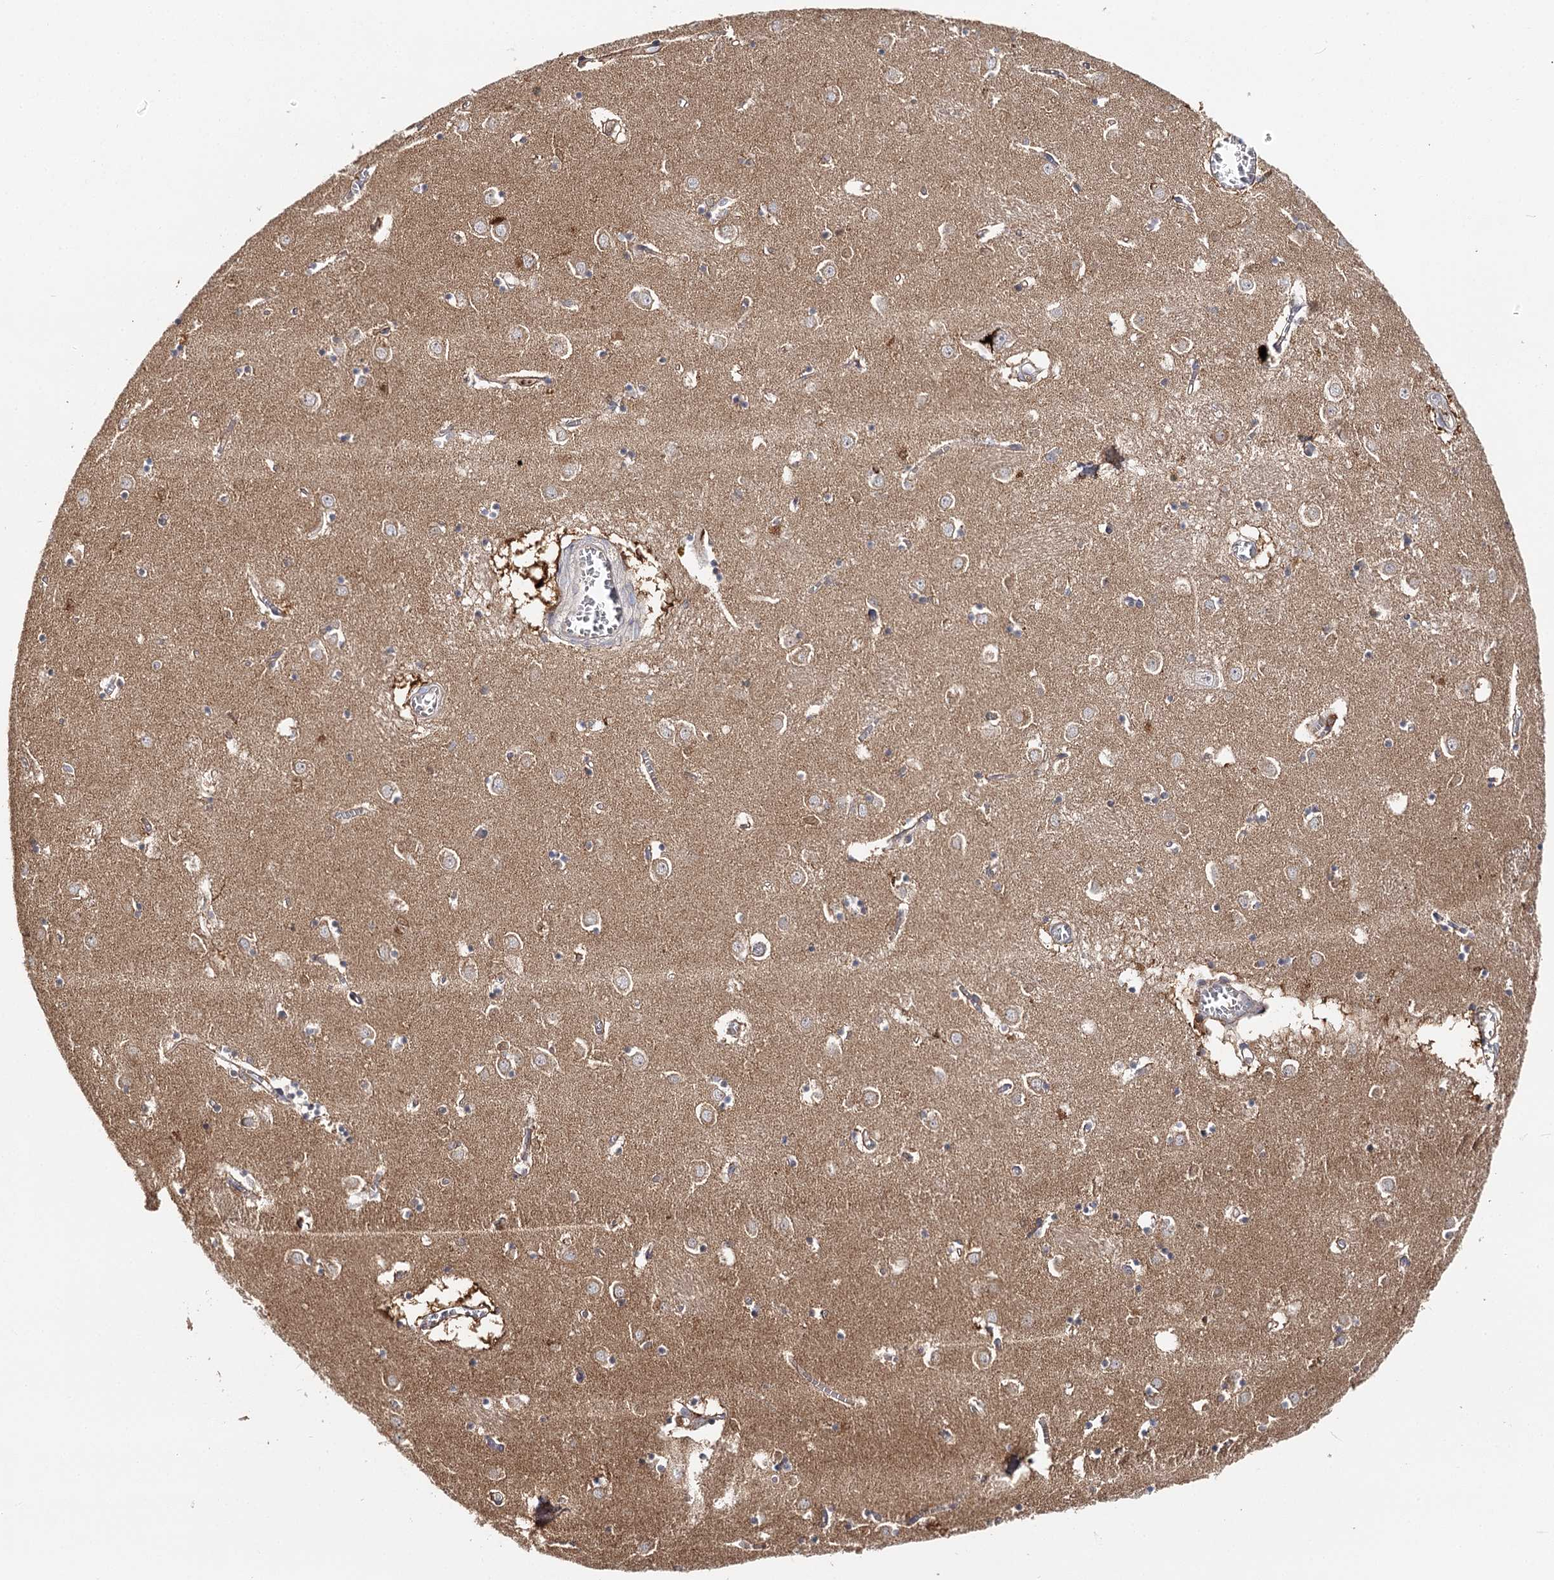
{"staining": {"intensity": "weak", "quantity": "<25%", "location": "cytoplasmic/membranous"}, "tissue": "caudate", "cell_type": "Glial cells", "image_type": "normal", "snomed": [{"axis": "morphology", "description": "Normal tissue, NOS"}, {"axis": "topography", "description": "Lateral ventricle wall"}], "caption": "IHC micrograph of unremarkable human caudate stained for a protein (brown), which displays no staining in glial cells. The staining is performed using DAB (3,3'-diaminobenzidine) brown chromogen with nuclei counter-stained in using hematoxylin.", "gene": "SEC24B", "patient": {"sex": "male", "age": 70}}